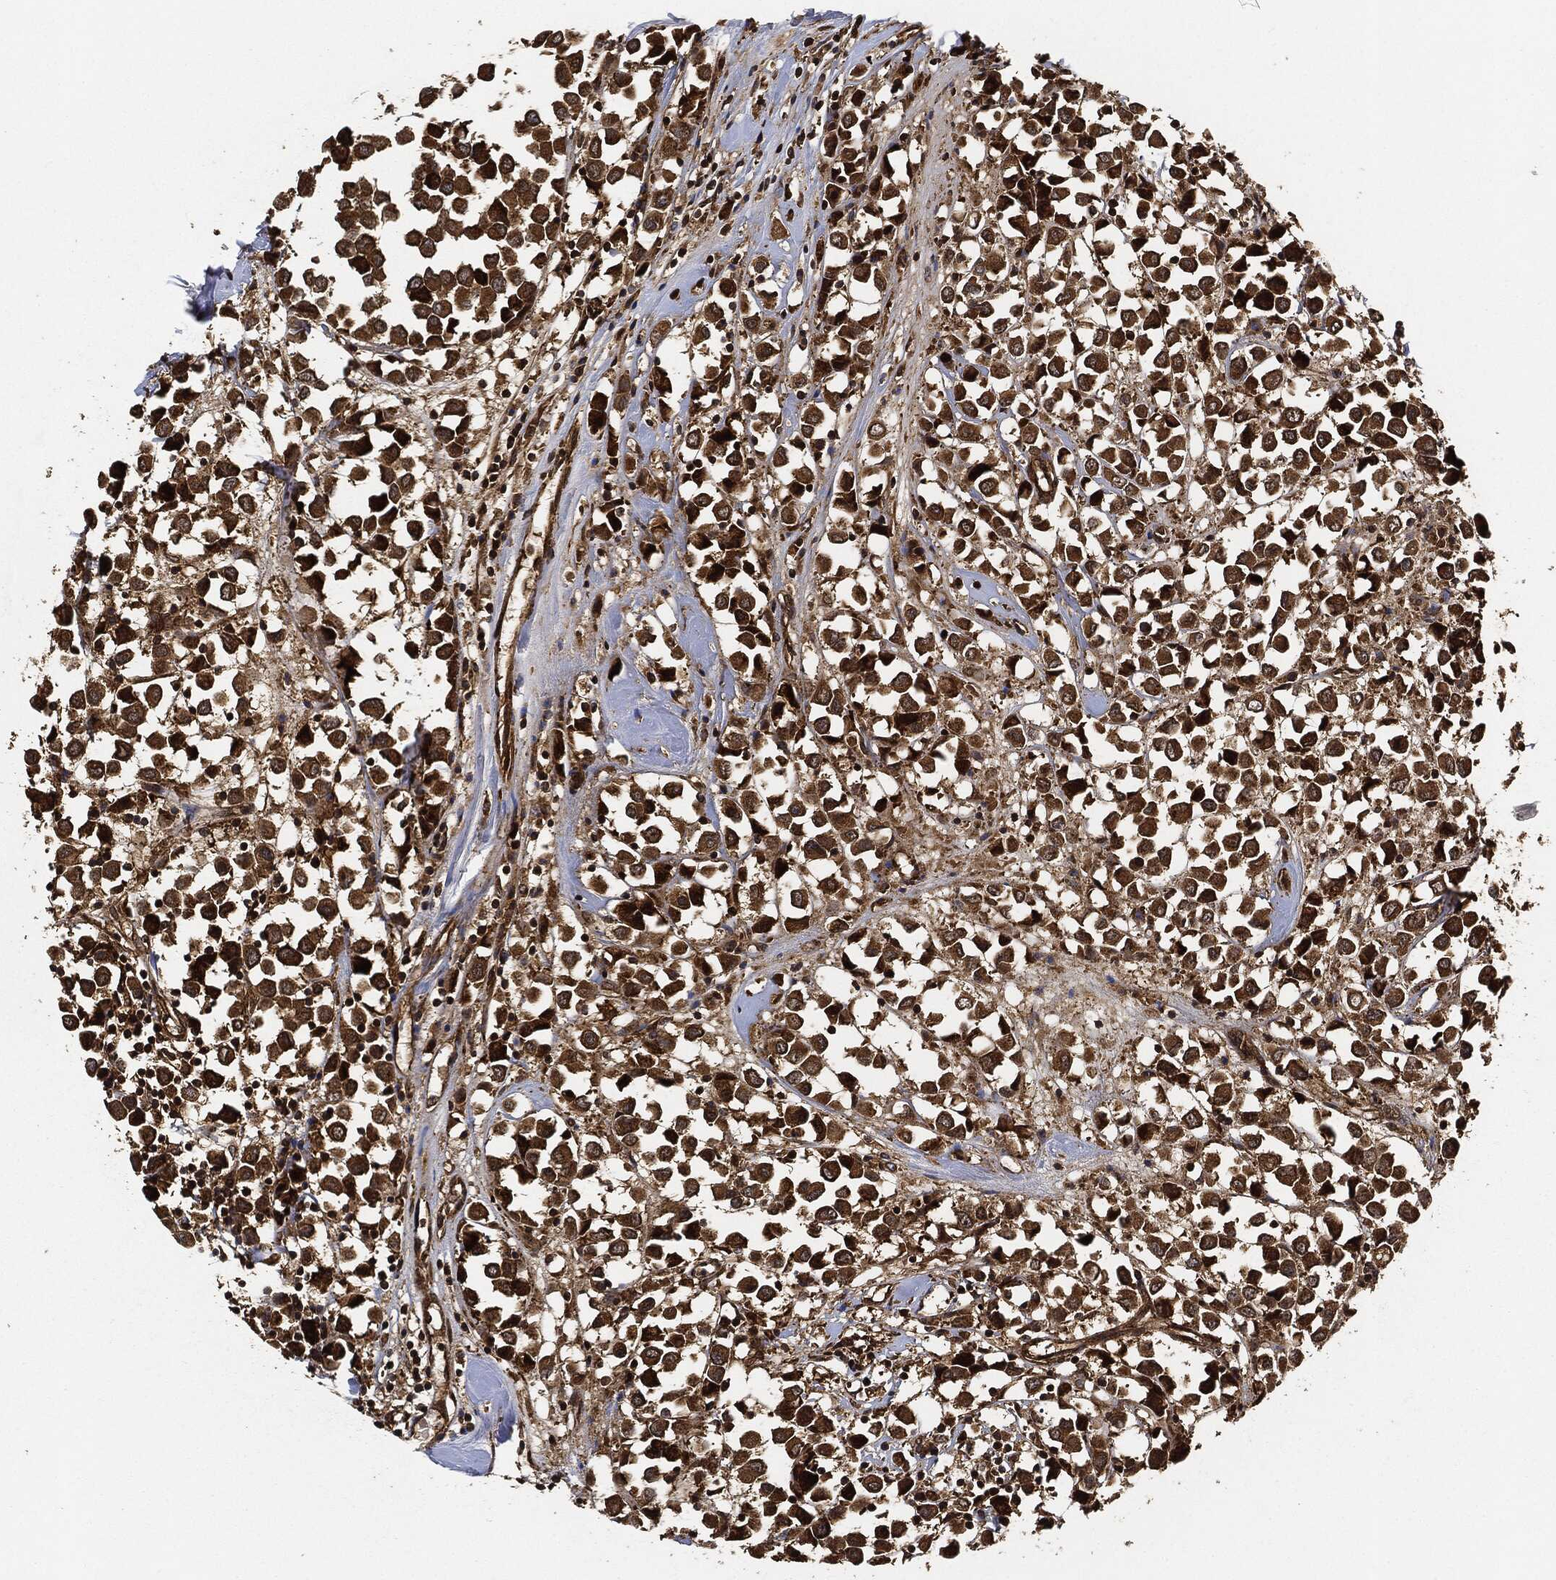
{"staining": {"intensity": "strong", "quantity": ">75%", "location": "cytoplasmic/membranous"}, "tissue": "breast cancer", "cell_type": "Tumor cells", "image_type": "cancer", "snomed": [{"axis": "morphology", "description": "Duct carcinoma"}, {"axis": "topography", "description": "Breast"}], "caption": "Intraductal carcinoma (breast) stained with DAB immunohistochemistry (IHC) shows high levels of strong cytoplasmic/membranous staining in about >75% of tumor cells.", "gene": "CEP290", "patient": {"sex": "female", "age": 61}}